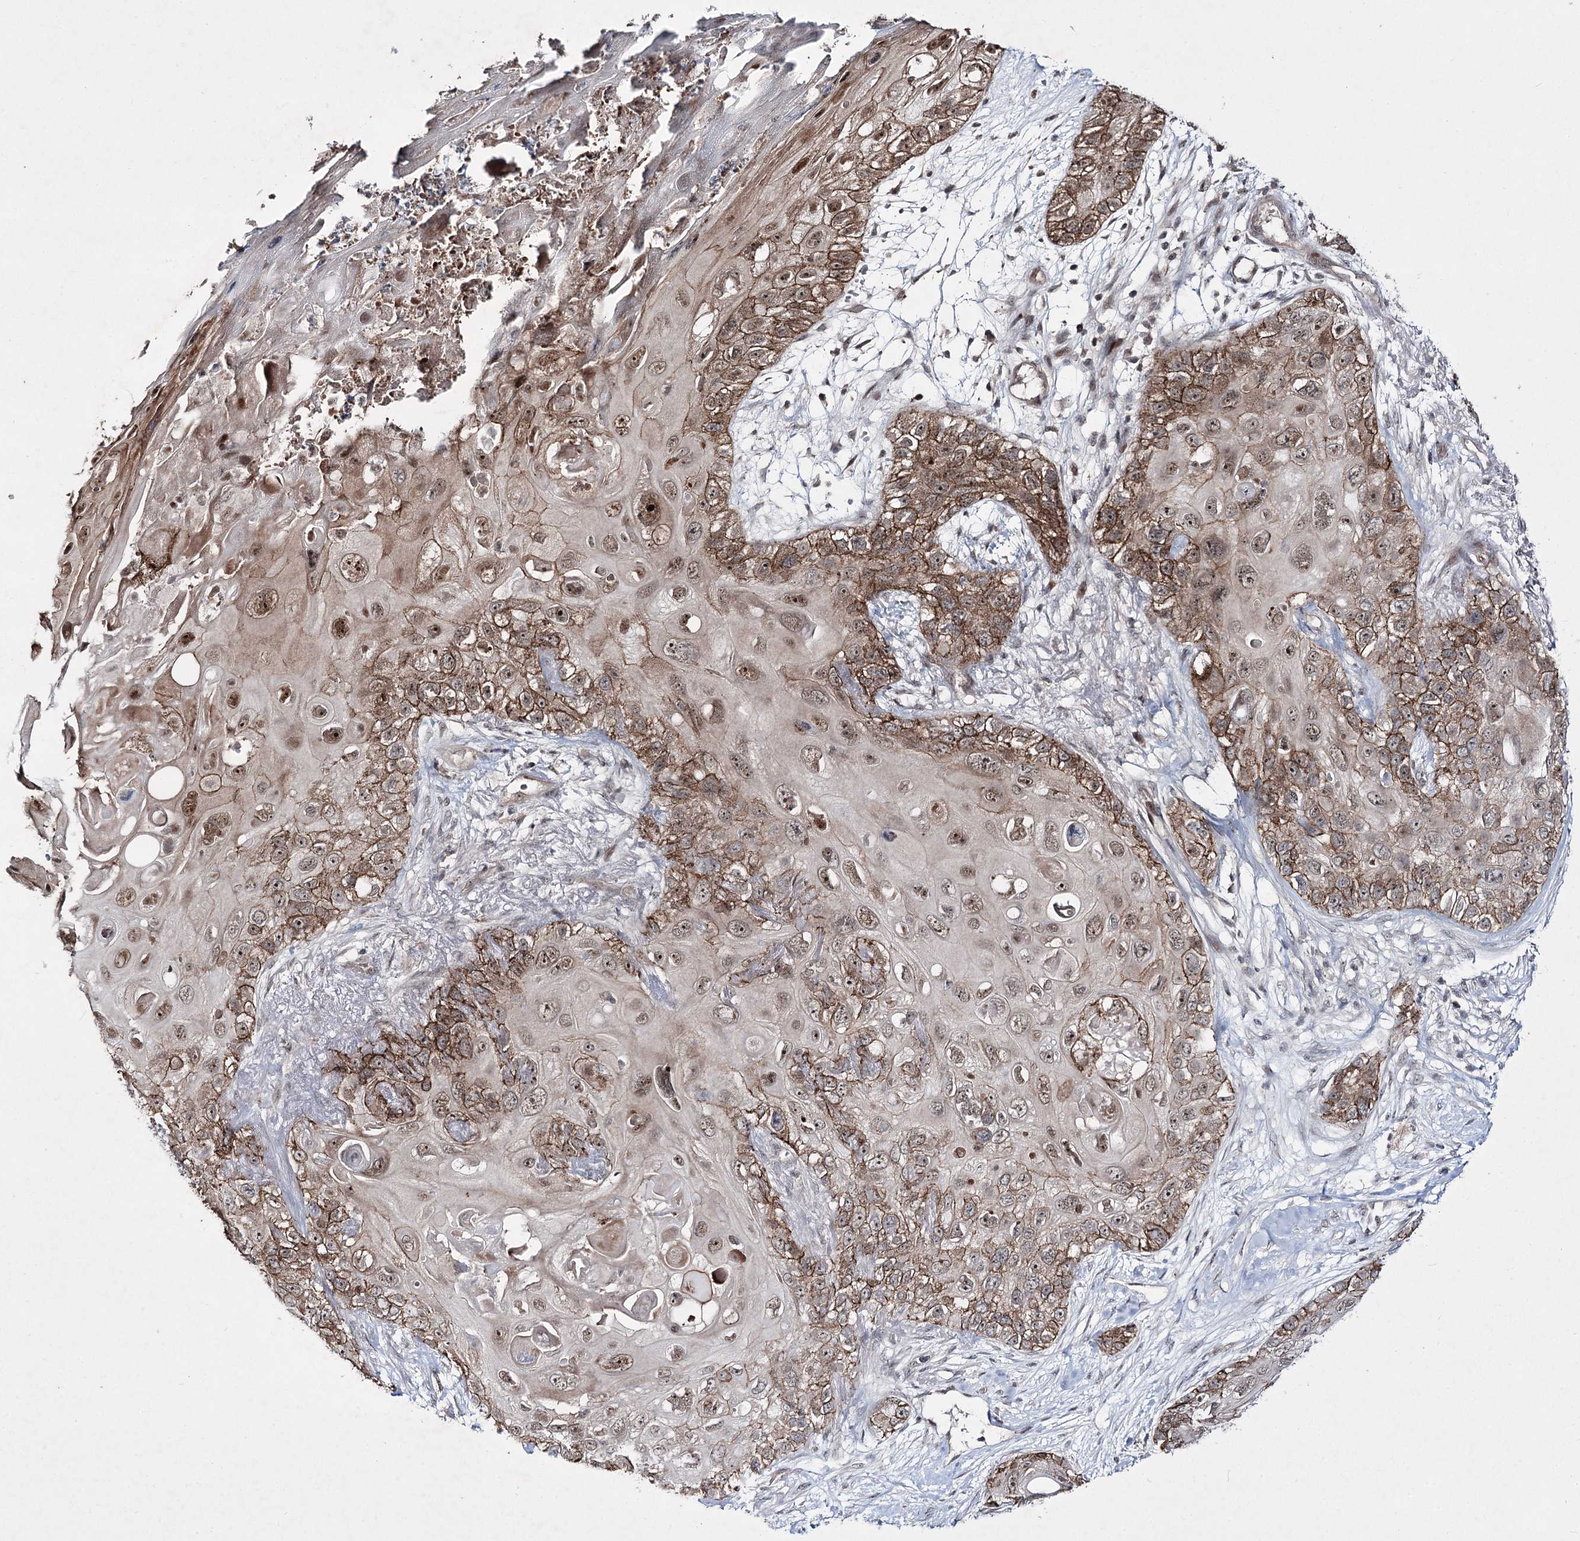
{"staining": {"intensity": "moderate", "quantity": ">75%", "location": "cytoplasmic/membranous,nuclear"}, "tissue": "skin cancer", "cell_type": "Tumor cells", "image_type": "cancer", "snomed": [{"axis": "morphology", "description": "Normal tissue, NOS"}, {"axis": "morphology", "description": "Squamous cell carcinoma, NOS"}, {"axis": "topography", "description": "Skin"}], "caption": "Human skin squamous cell carcinoma stained with a protein marker reveals moderate staining in tumor cells.", "gene": "HOXC11", "patient": {"sex": "male", "age": 72}}